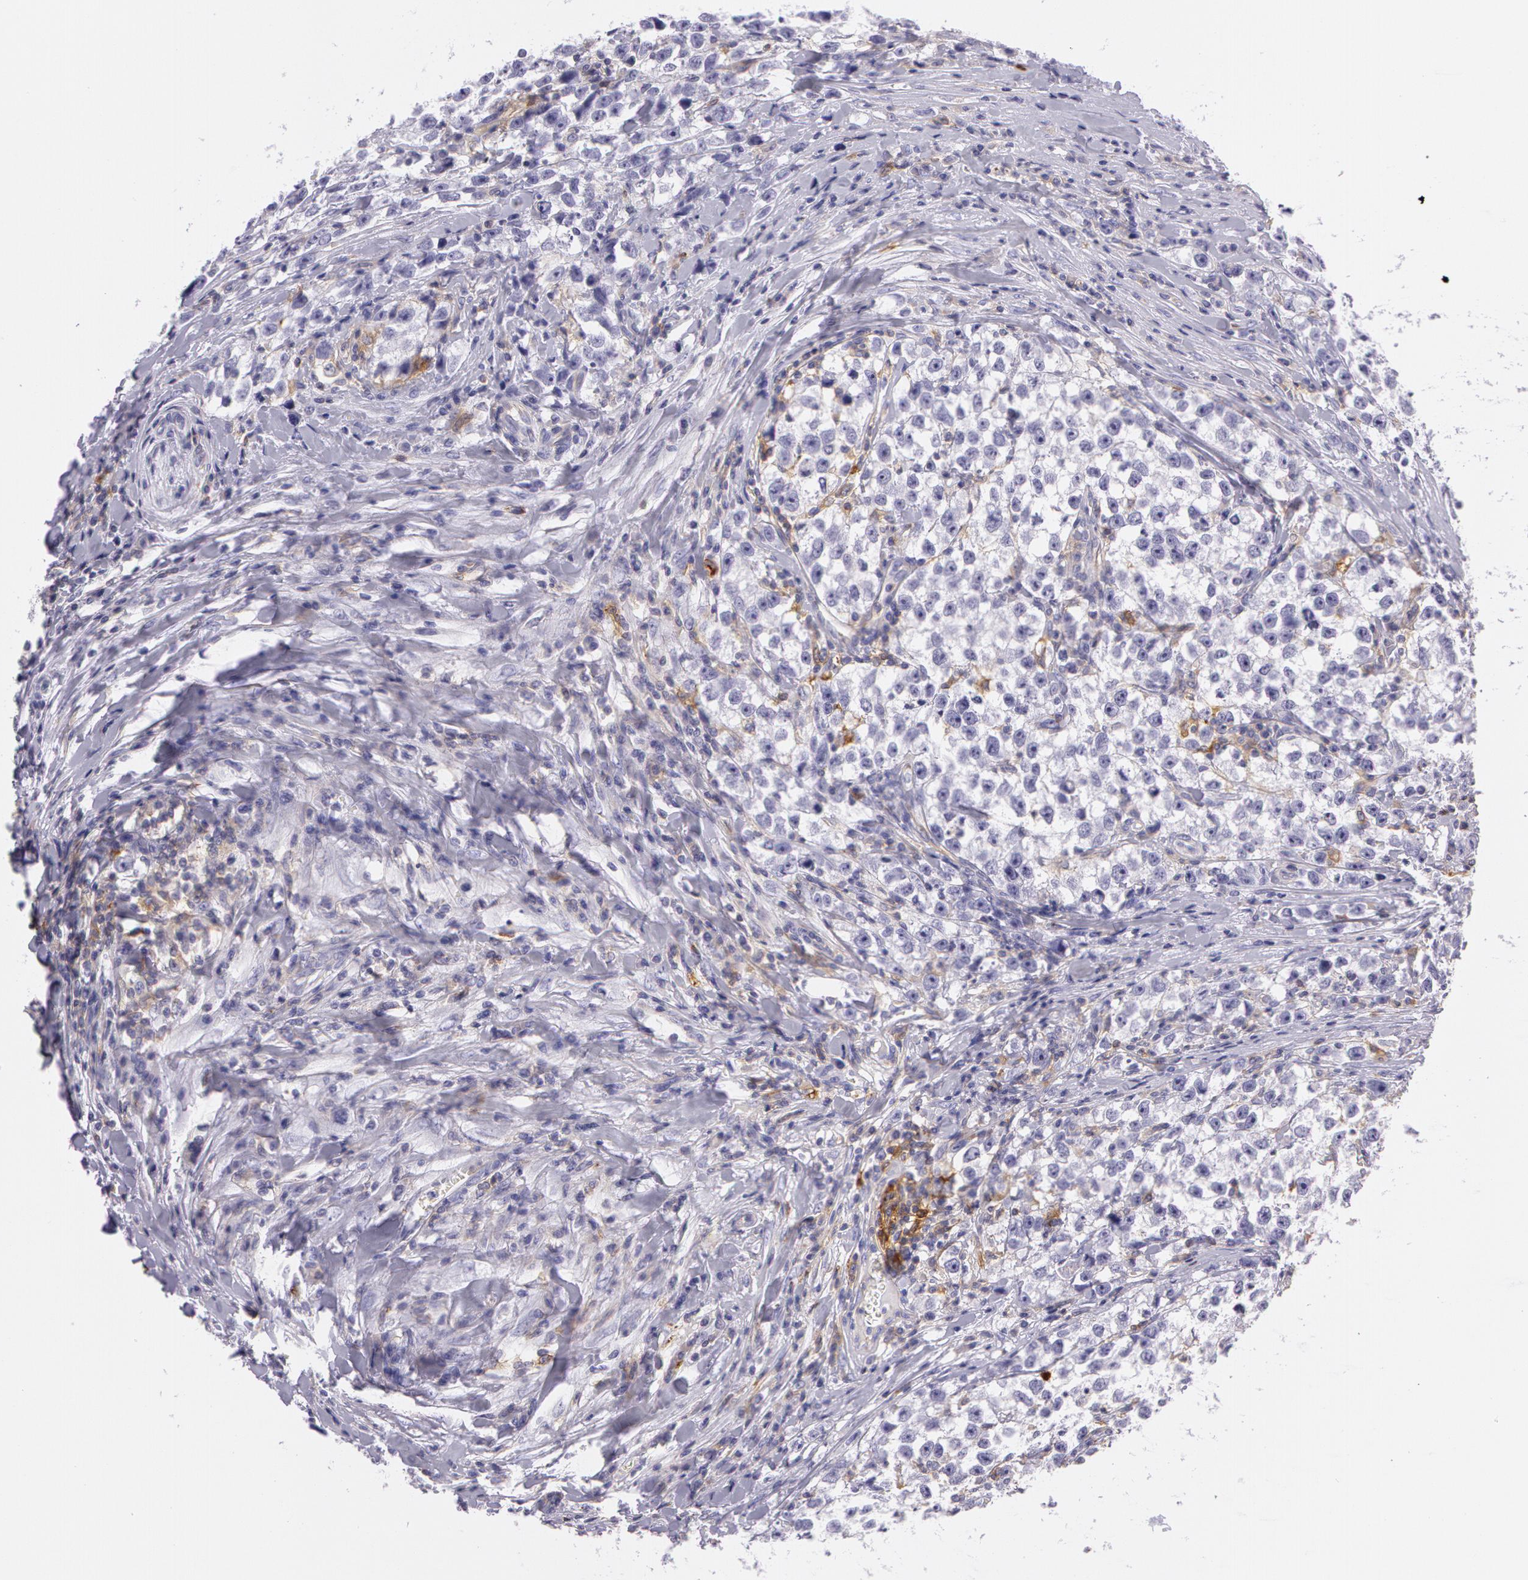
{"staining": {"intensity": "weak", "quantity": "<25%", "location": "cytoplasmic/membranous"}, "tissue": "testis cancer", "cell_type": "Tumor cells", "image_type": "cancer", "snomed": [{"axis": "morphology", "description": "Seminoma, NOS"}, {"axis": "morphology", "description": "Carcinoma, Embryonal, NOS"}, {"axis": "topography", "description": "Testis"}], "caption": "IHC of testis cancer (embryonal carcinoma) shows no staining in tumor cells.", "gene": "LY75", "patient": {"sex": "male", "age": 30}}